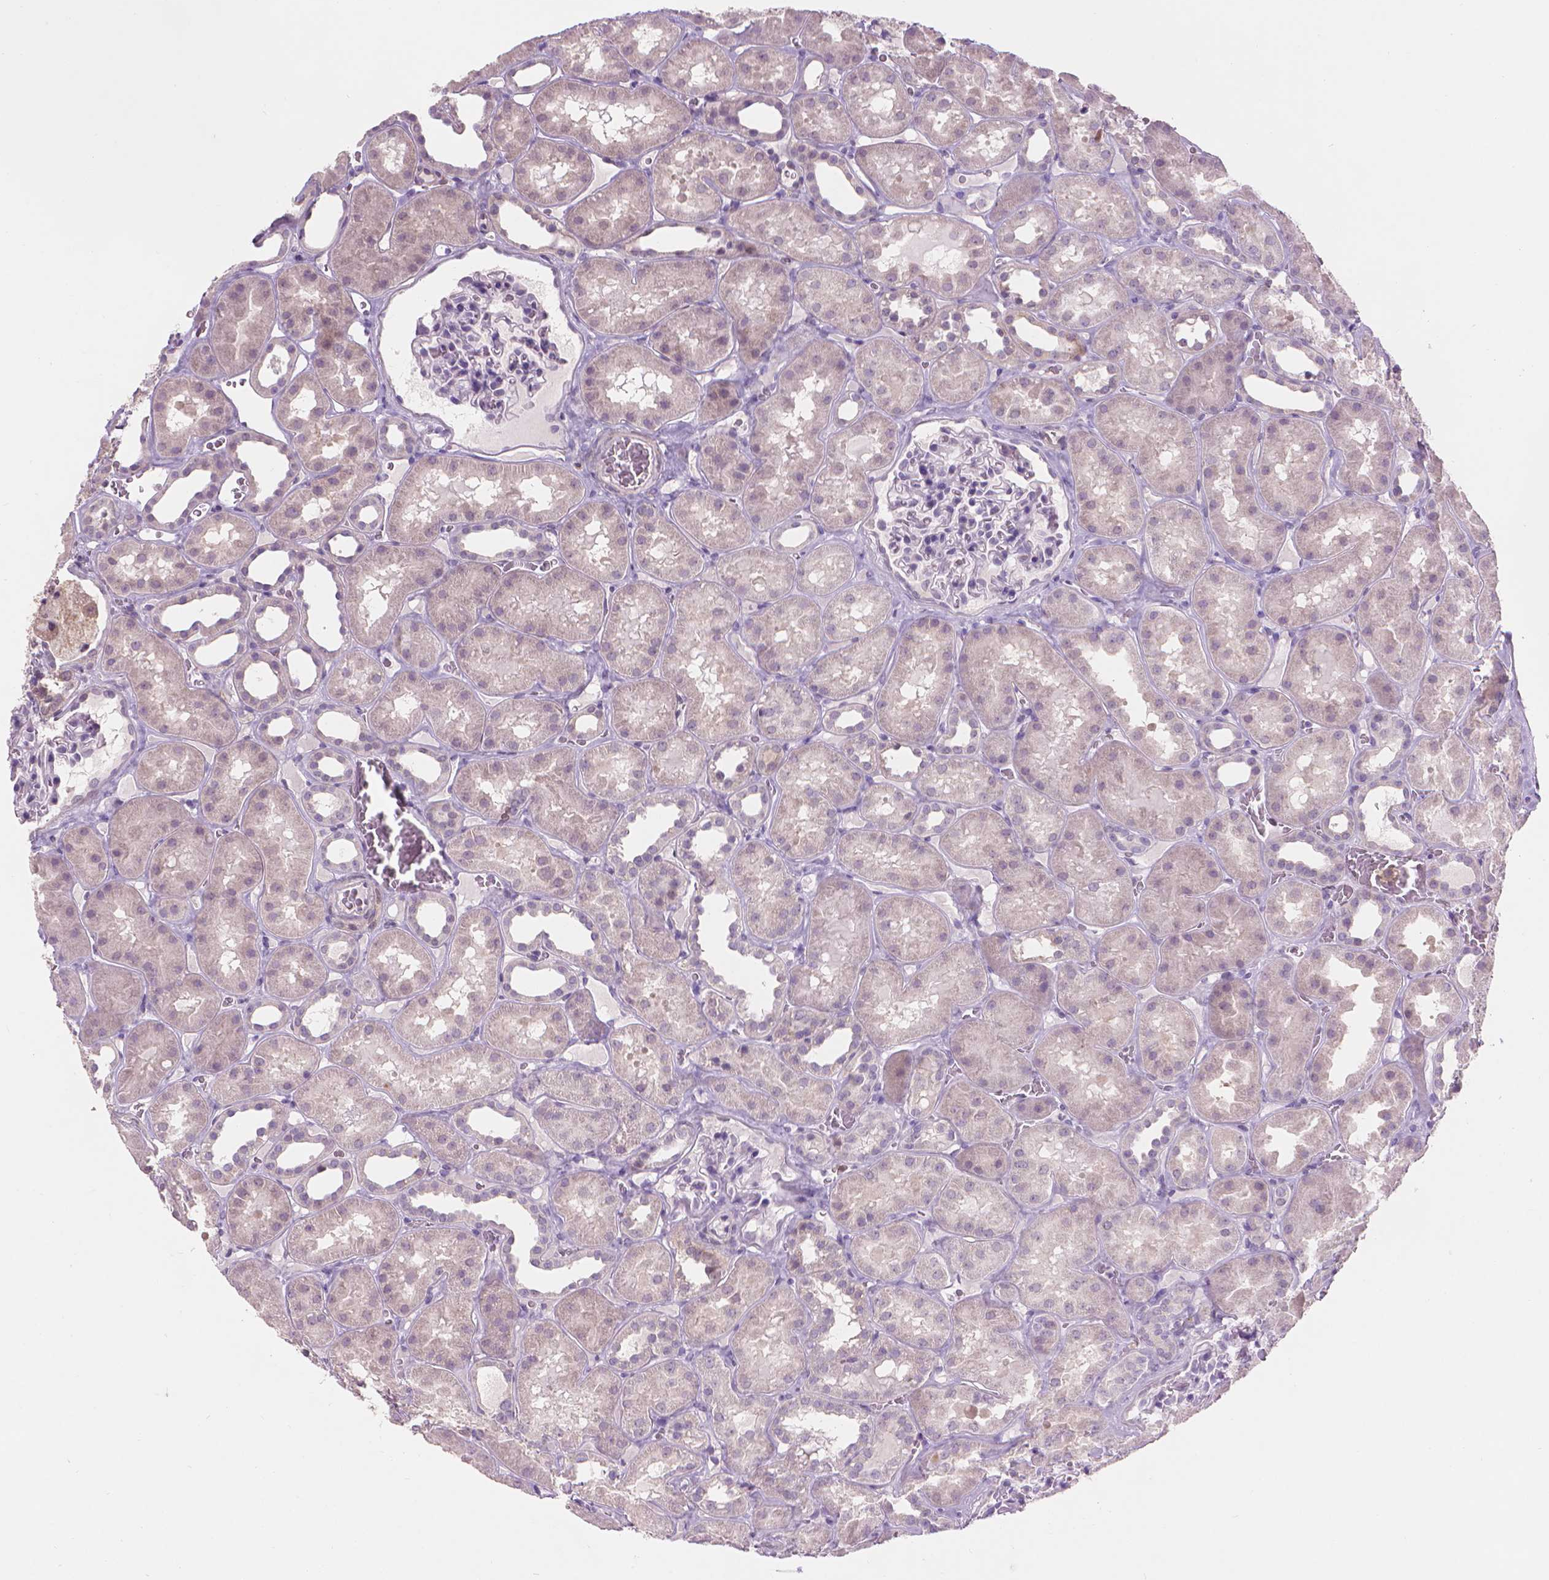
{"staining": {"intensity": "negative", "quantity": "none", "location": "none"}, "tissue": "kidney", "cell_type": "Cells in glomeruli", "image_type": "normal", "snomed": [{"axis": "morphology", "description": "Normal tissue, NOS"}, {"axis": "topography", "description": "Kidney"}], "caption": "Immunohistochemistry image of benign human kidney stained for a protein (brown), which displays no expression in cells in glomeruli.", "gene": "ENO2", "patient": {"sex": "female", "age": 41}}